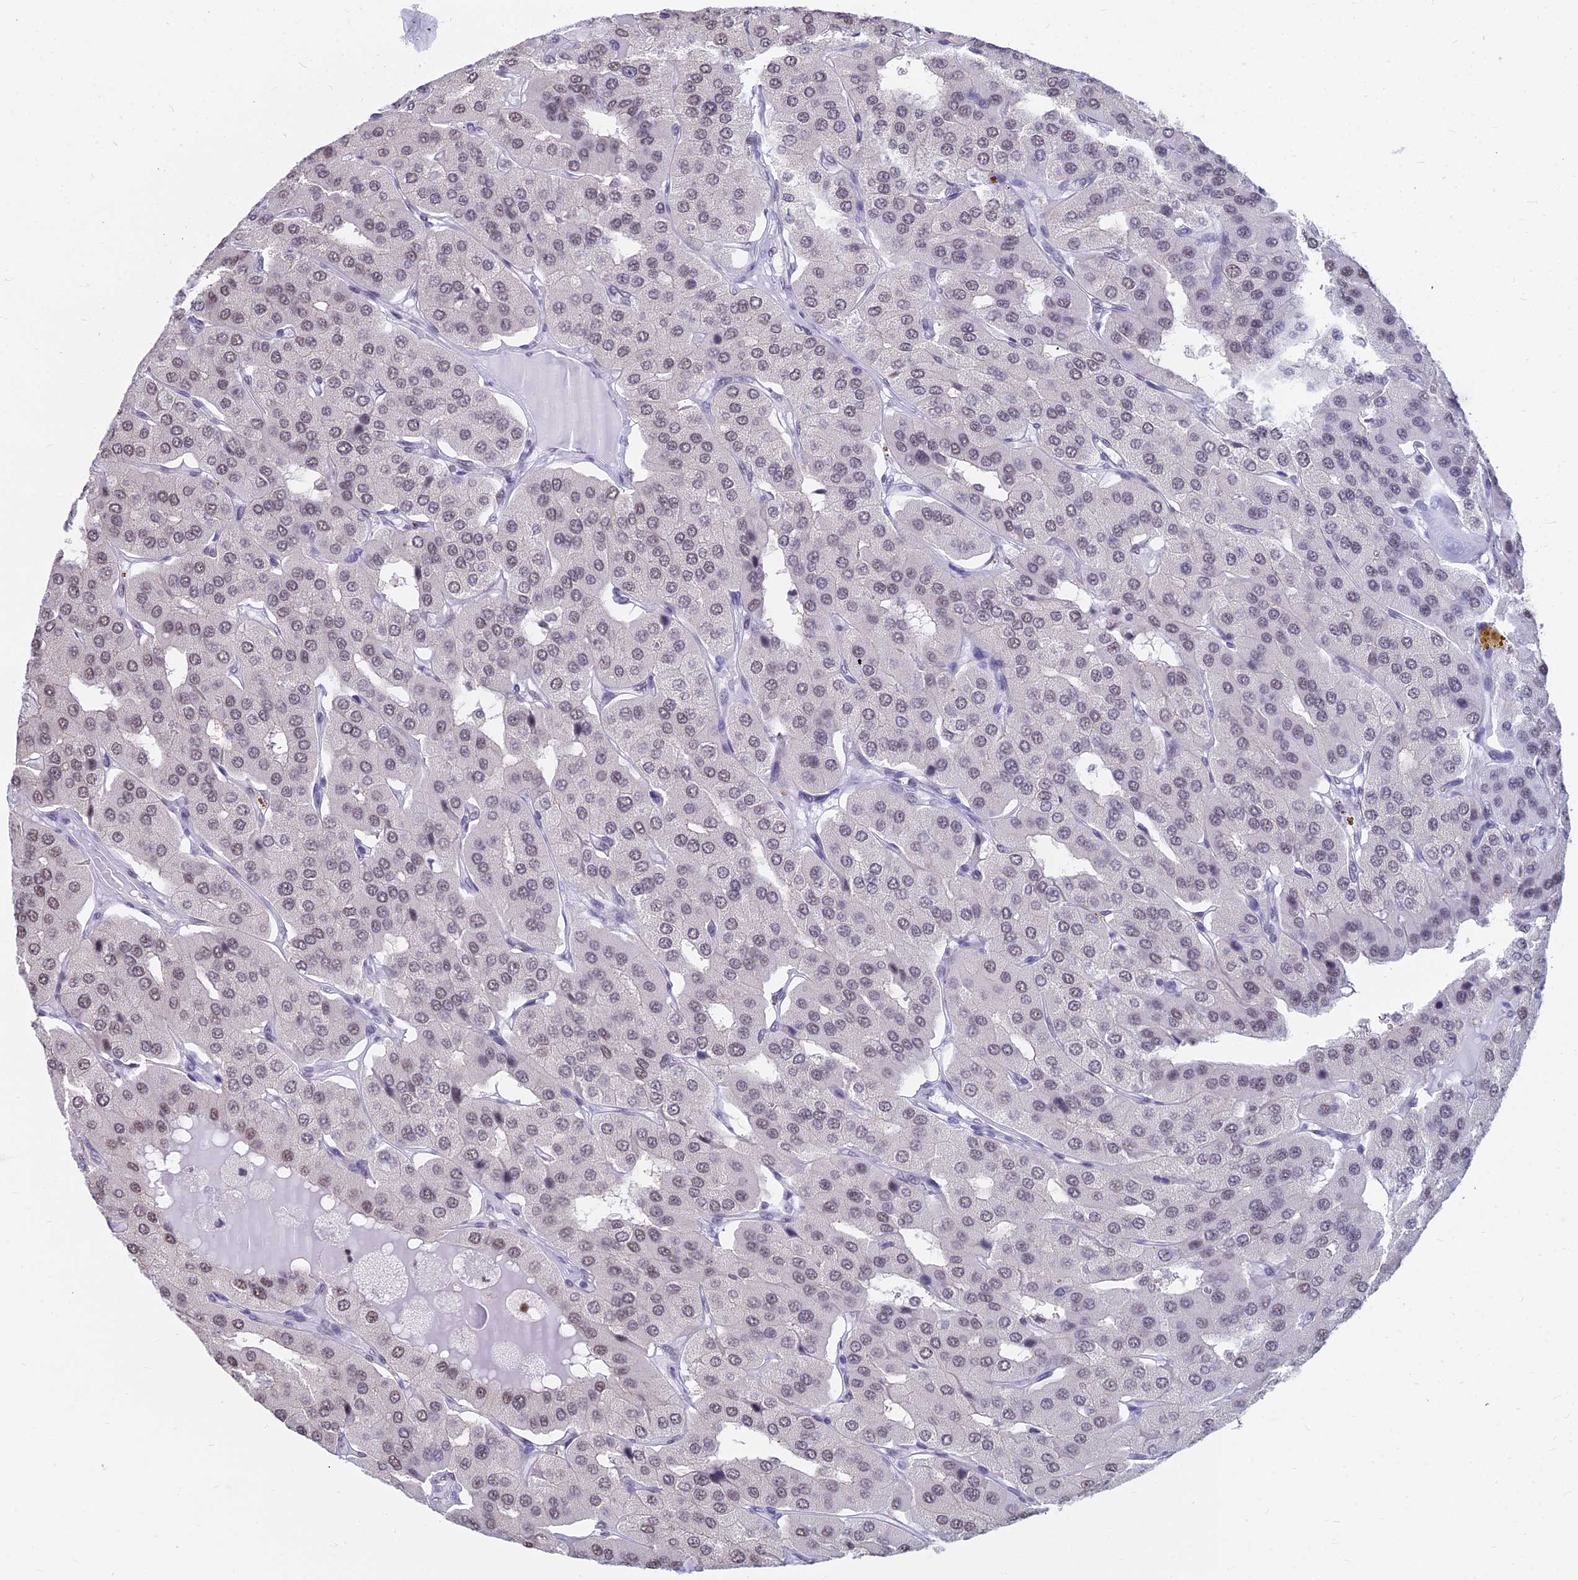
{"staining": {"intensity": "weak", "quantity": "<25%", "location": "nuclear"}, "tissue": "parathyroid gland", "cell_type": "Glandular cells", "image_type": "normal", "snomed": [{"axis": "morphology", "description": "Normal tissue, NOS"}, {"axis": "morphology", "description": "Adenoma, NOS"}, {"axis": "topography", "description": "Parathyroid gland"}], "caption": "This image is of unremarkable parathyroid gland stained with IHC to label a protein in brown with the nuclei are counter-stained blue. There is no expression in glandular cells.", "gene": "SRSF7", "patient": {"sex": "female", "age": 86}}